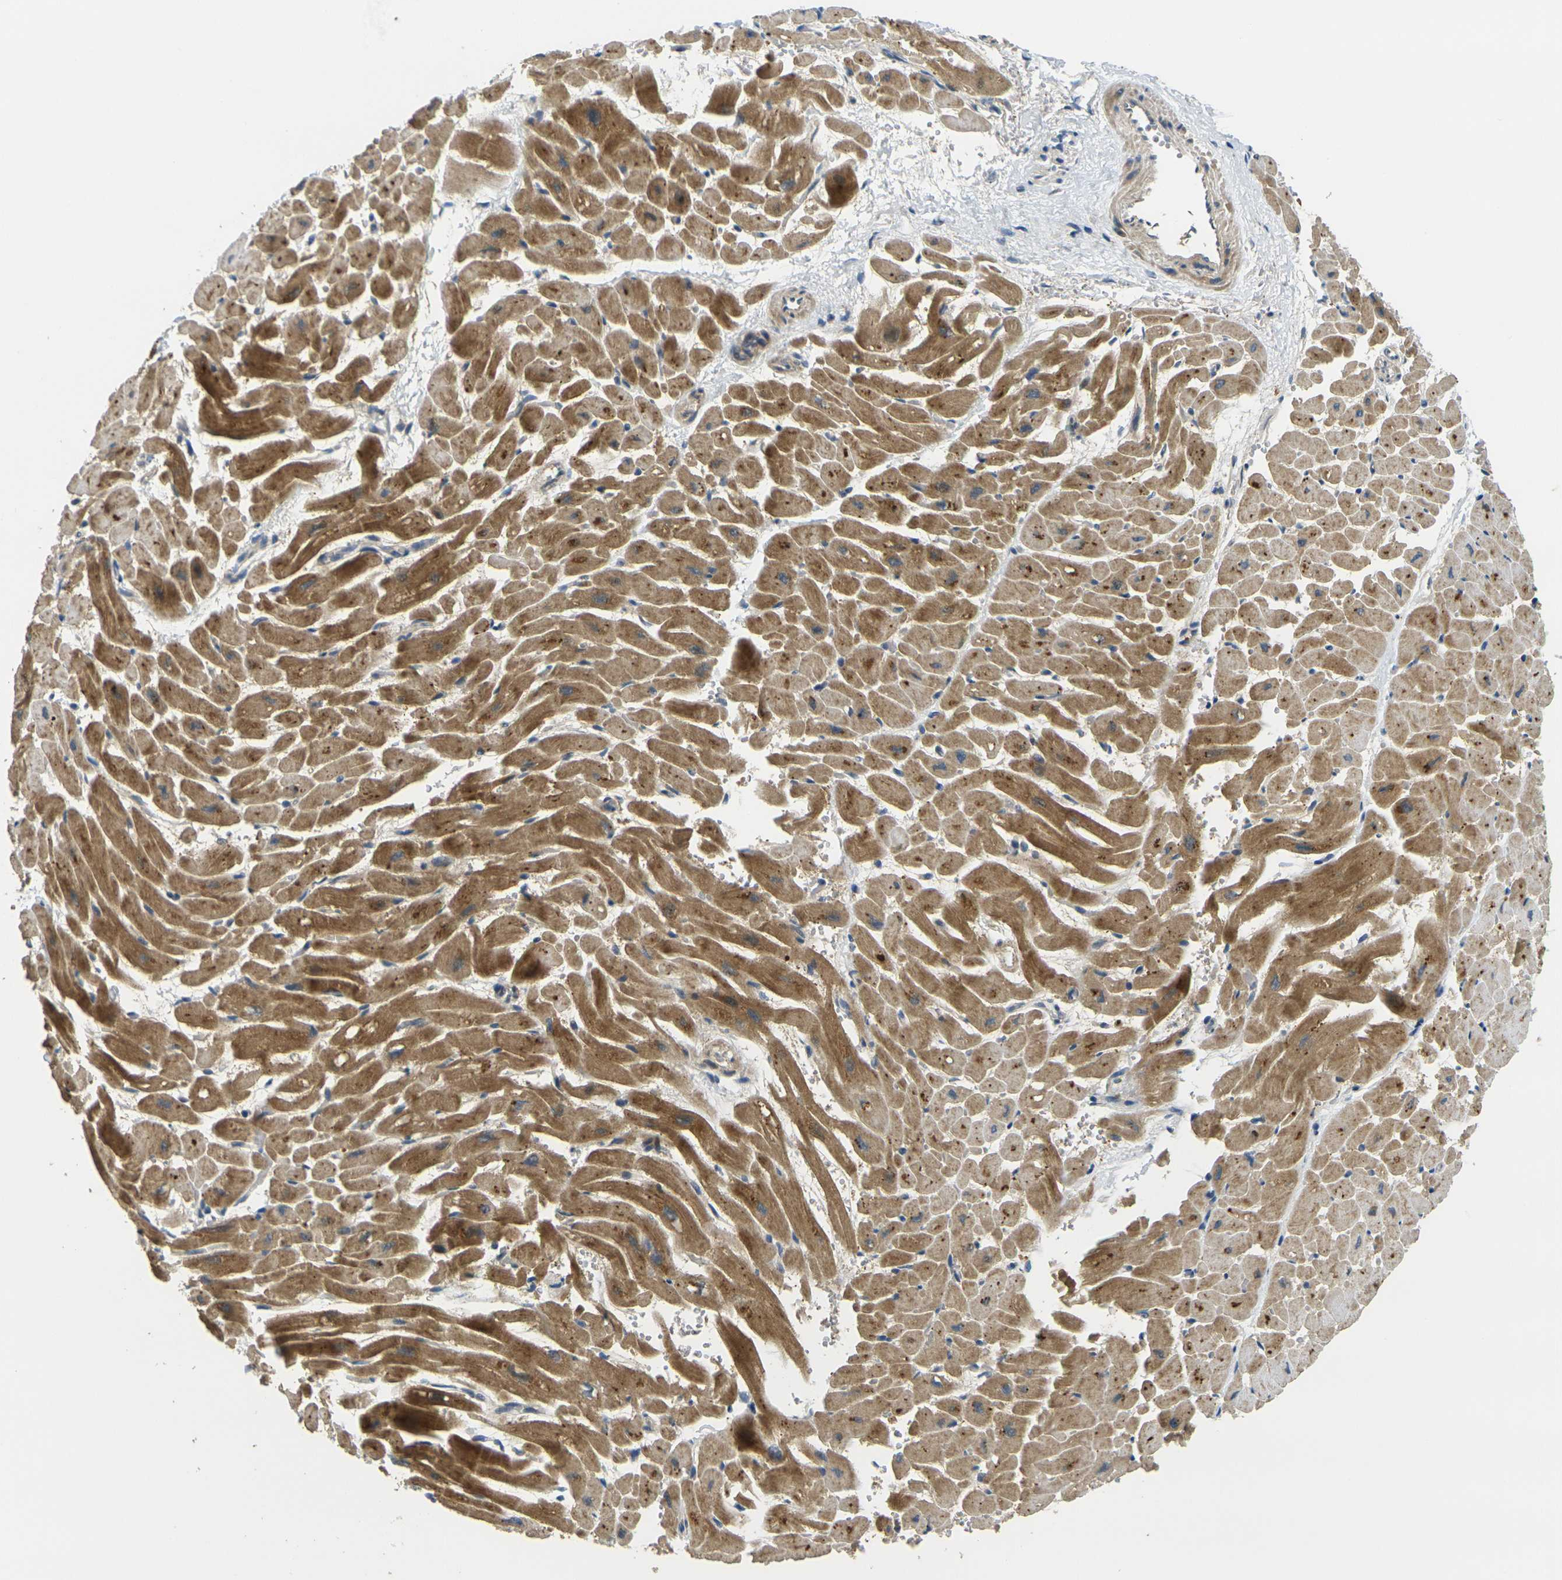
{"staining": {"intensity": "moderate", "quantity": ">75%", "location": "cytoplasmic/membranous"}, "tissue": "heart muscle", "cell_type": "Cardiomyocytes", "image_type": "normal", "snomed": [{"axis": "morphology", "description": "Normal tissue, NOS"}, {"axis": "topography", "description": "Heart"}], "caption": "Protein expression analysis of unremarkable human heart muscle reveals moderate cytoplasmic/membranous expression in approximately >75% of cardiomyocytes.", "gene": "KLHL8", "patient": {"sex": "male", "age": 45}}